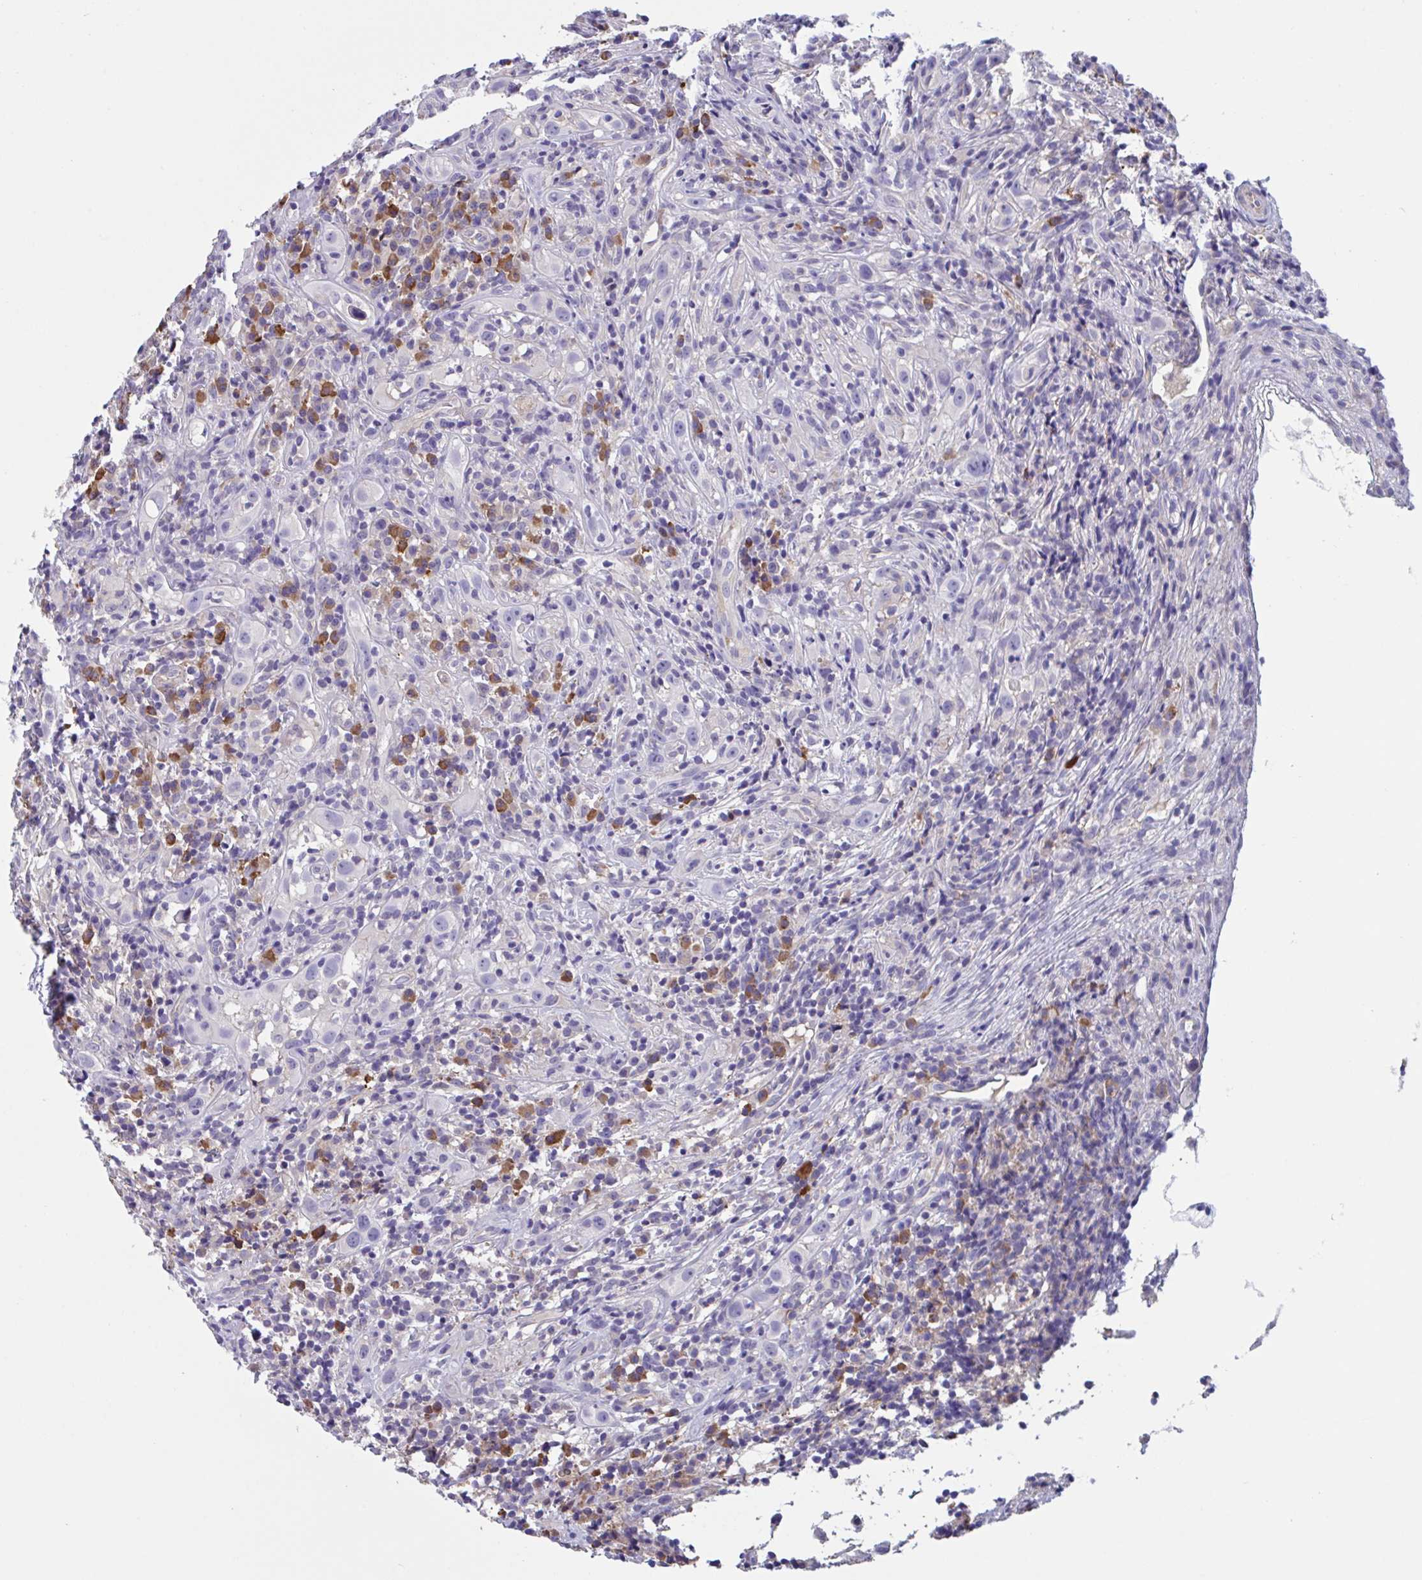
{"staining": {"intensity": "negative", "quantity": "none", "location": "none"}, "tissue": "head and neck cancer", "cell_type": "Tumor cells", "image_type": "cancer", "snomed": [{"axis": "morphology", "description": "Squamous cell carcinoma, NOS"}, {"axis": "topography", "description": "Head-Neck"}], "caption": "Protein analysis of head and neck cancer displays no significant staining in tumor cells. (DAB IHC, high magnification).", "gene": "MS4A14", "patient": {"sex": "female", "age": 95}}